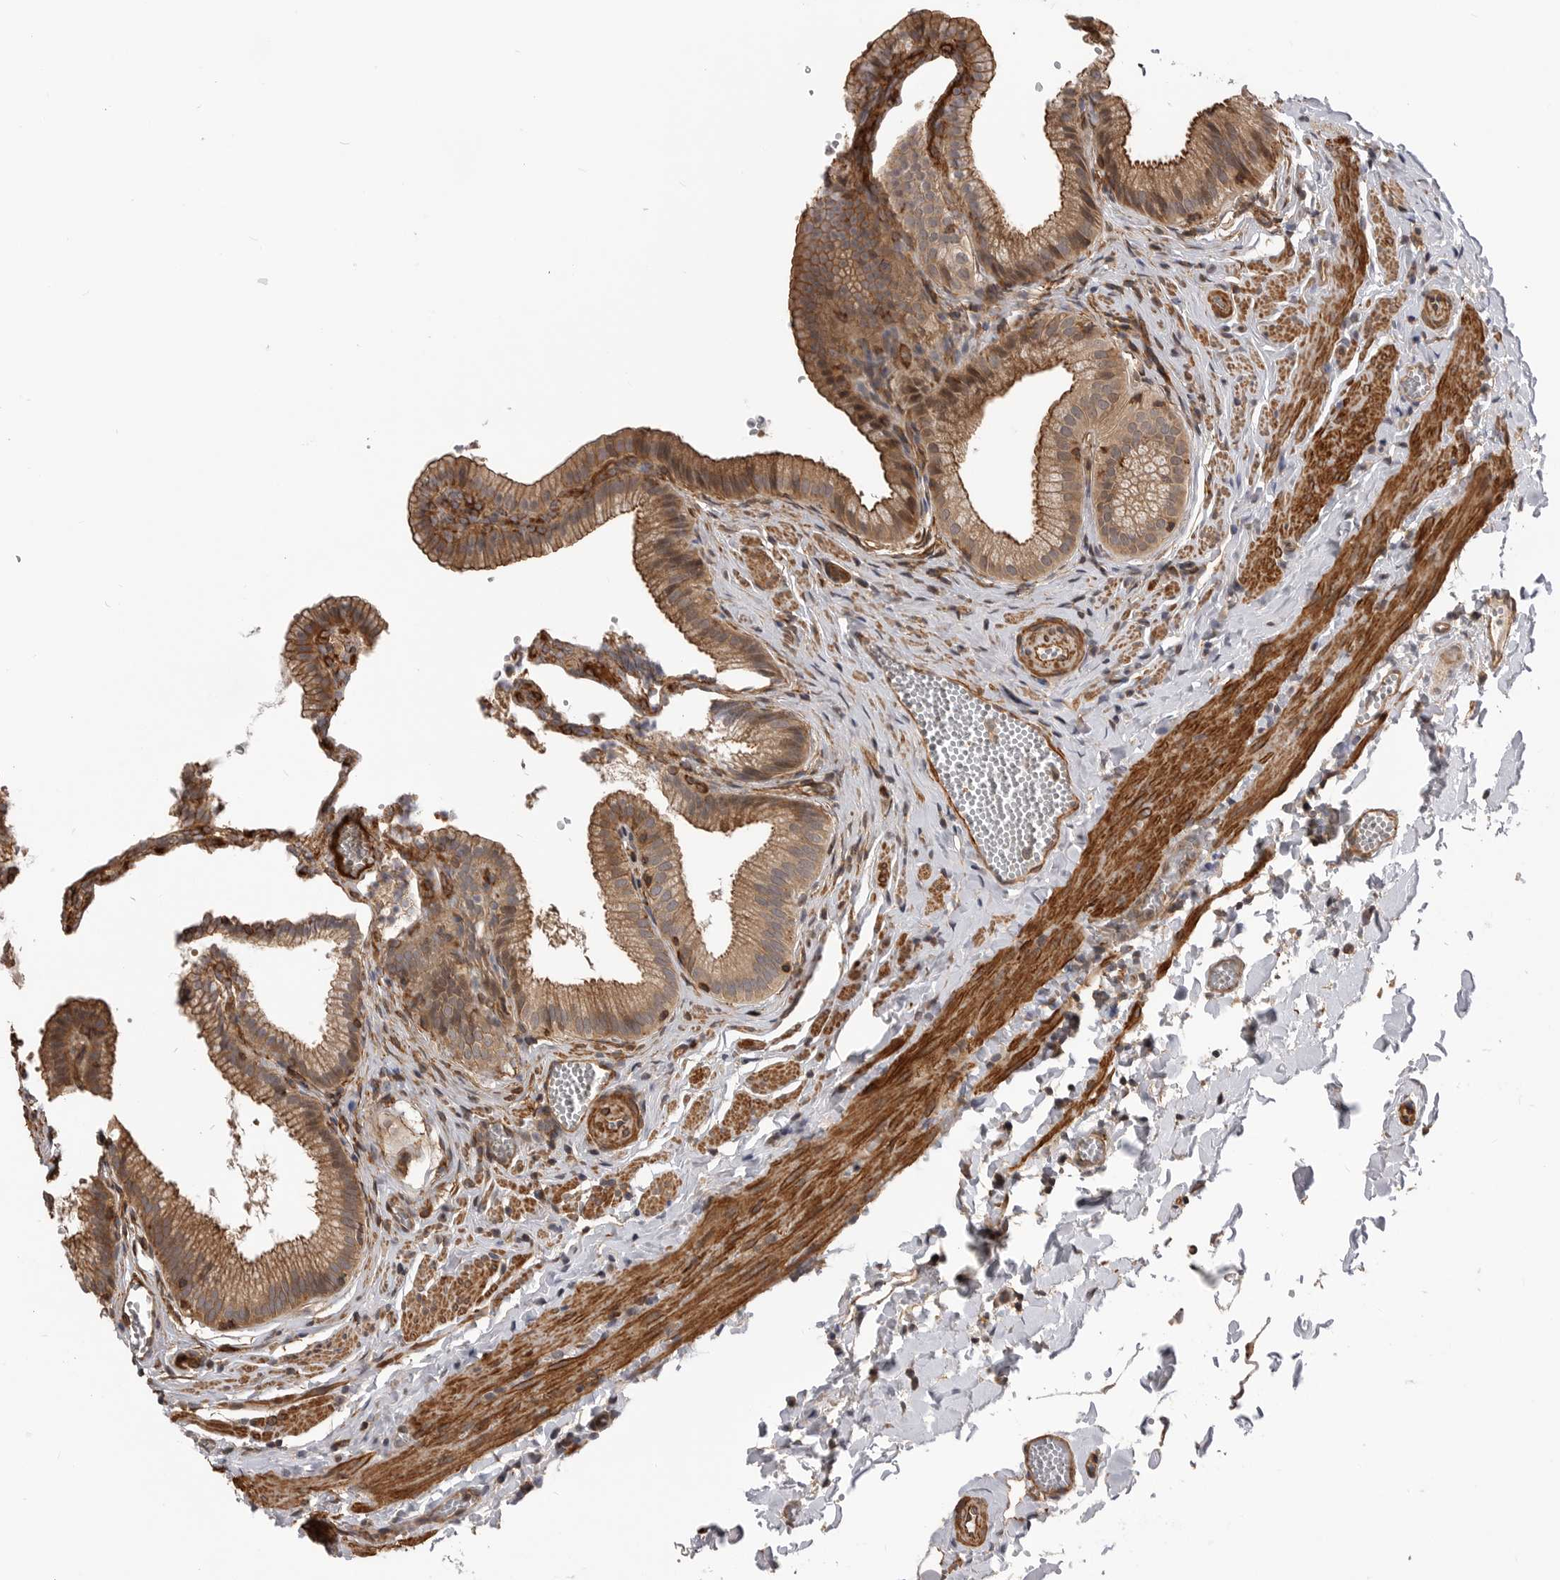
{"staining": {"intensity": "moderate", "quantity": ">75%", "location": "cytoplasmic/membranous"}, "tissue": "gallbladder", "cell_type": "Glandular cells", "image_type": "normal", "snomed": [{"axis": "morphology", "description": "Normal tissue, NOS"}, {"axis": "topography", "description": "Gallbladder"}], "caption": "Protein expression analysis of unremarkable human gallbladder reveals moderate cytoplasmic/membranous expression in about >75% of glandular cells.", "gene": "TRIM56", "patient": {"sex": "male", "age": 38}}